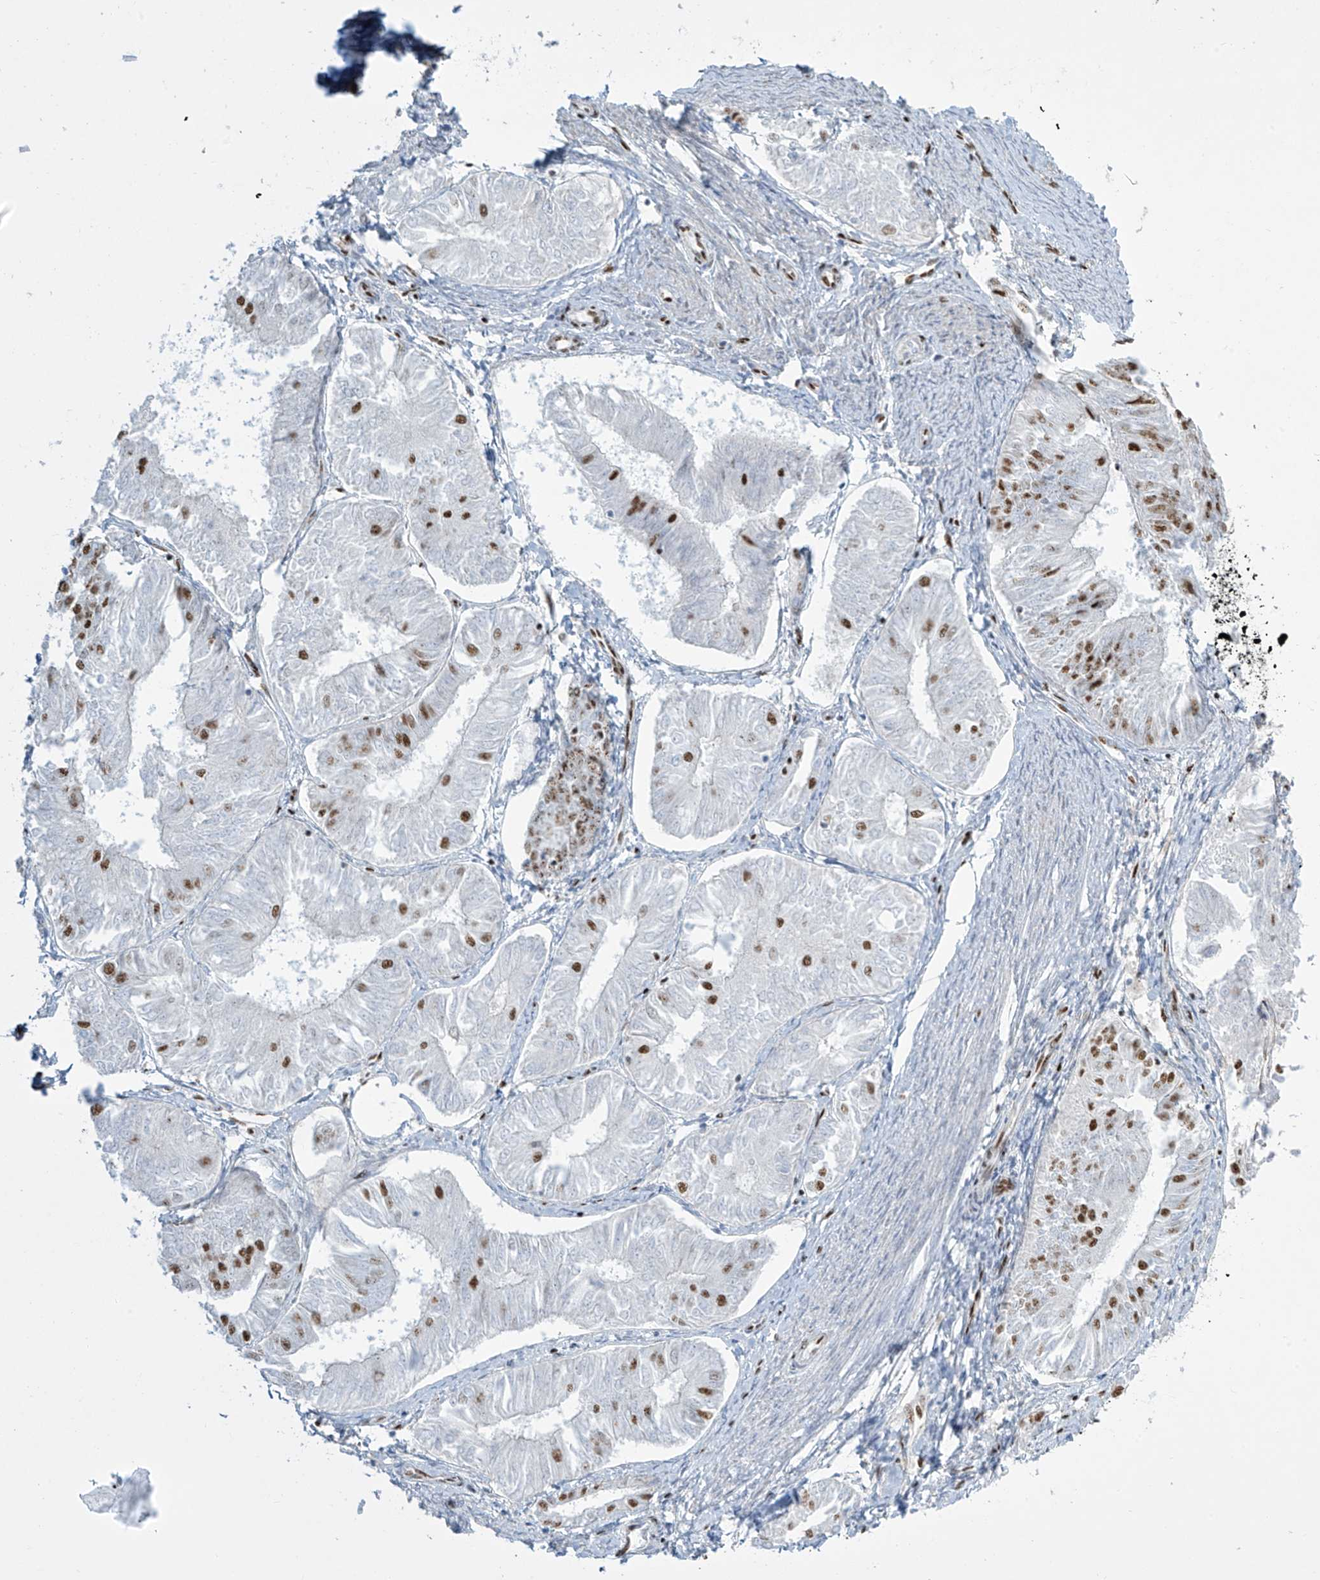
{"staining": {"intensity": "strong", "quantity": "<25%", "location": "nuclear"}, "tissue": "endometrial cancer", "cell_type": "Tumor cells", "image_type": "cancer", "snomed": [{"axis": "morphology", "description": "Adenocarcinoma, NOS"}, {"axis": "topography", "description": "Endometrium"}], "caption": "Adenocarcinoma (endometrial) tissue shows strong nuclear staining in approximately <25% of tumor cells", "gene": "MS4A6A", "patient": {"sex": "female", "age": 58}}